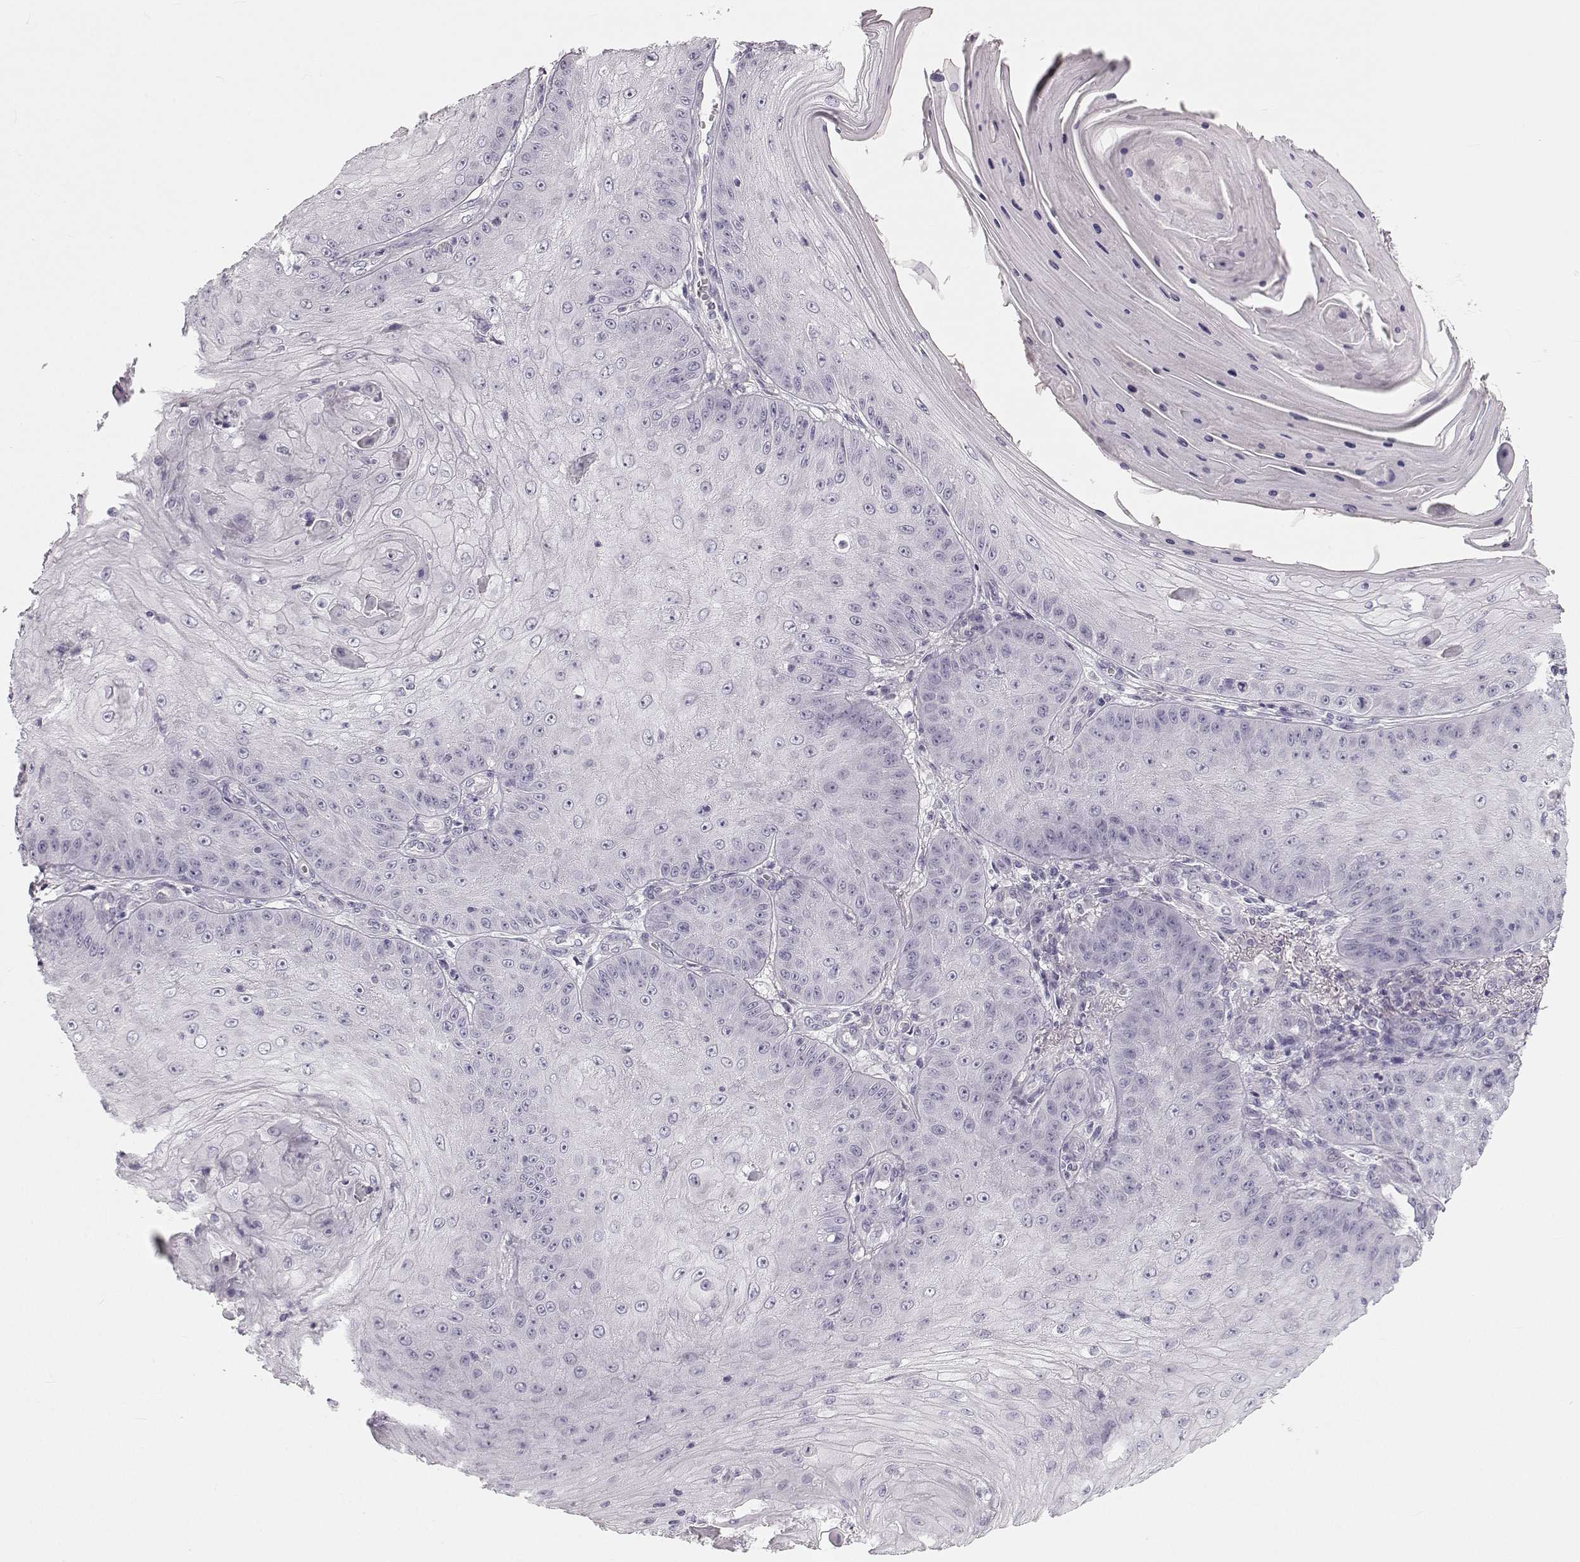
{"staining": {"intensity": "negative", "quantity": "none", "location": "none"}, "tissue": "skin cancer", "cell_type": "Tumor cells", "image_type": "cancer", "snomed": [{"axis": "morphology", "description": "Squamous cell carcinoma, NOS"}, {"axis": "topography", "description": "Skin"}], "caption": "Tumor cells show no significant protein expression in squamous cell carcinoma (skin).", "gene": "OIP5", "patient": {"sex": "male", "age": 70}}